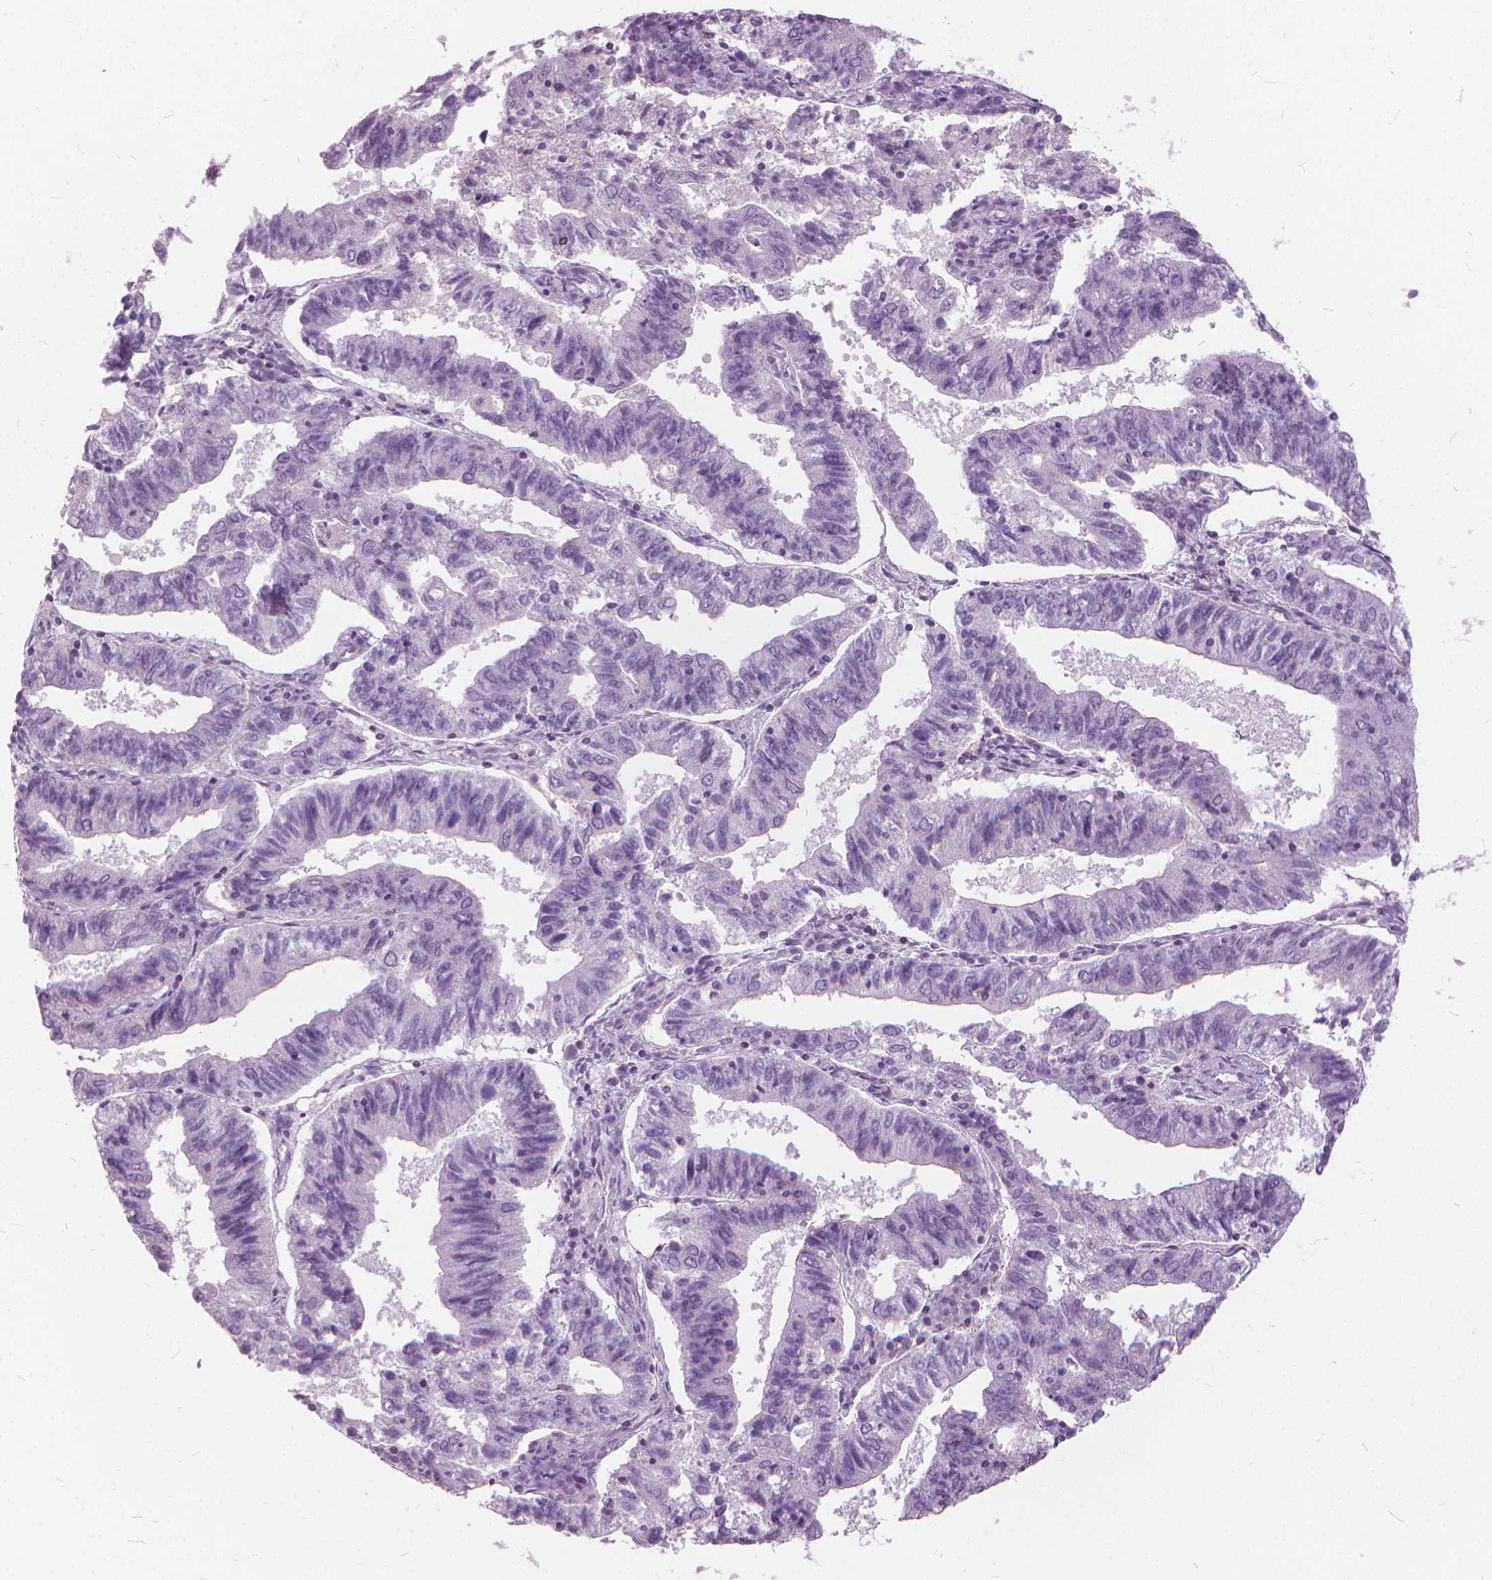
{"staining": {"intensity": "negative", "quantity": "none", "location": "none"}, "tissue": "endometrial cancer", "cell_type": "Tumor cells", "image_type": "cancer", "snomed": [{"axis": "morphology", "description": "Adenocarcinoma, NOS"}, {"axis": "topography", "description": "Endometrium"}], "caption": "High power microscopy histopathology image of an immunohistochemistry micrograph of endometrial adenocarcinoma, revealing no significant staining in tumor cells.", "gene": "STAT5B", "patient": {"sex": "female", "age": 82}}